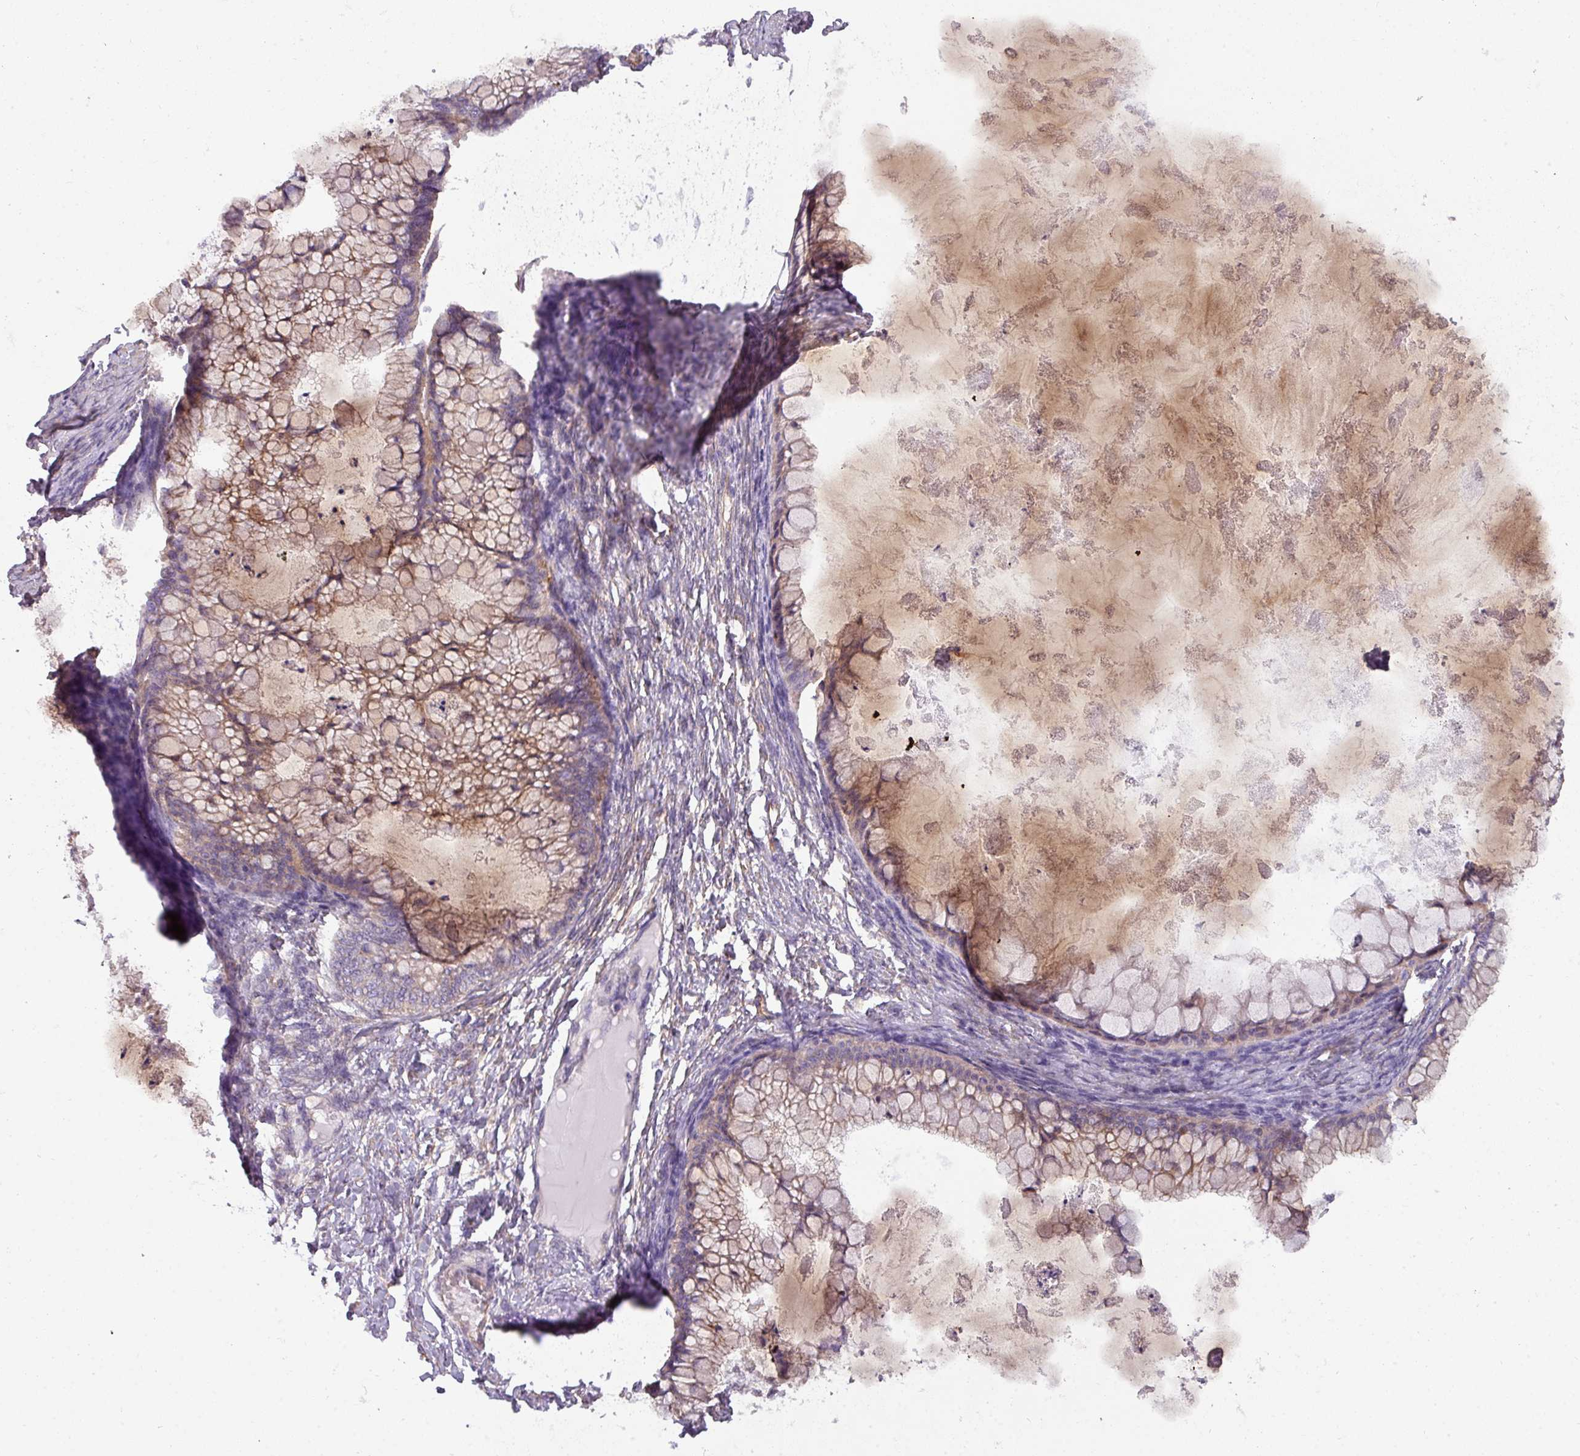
{"staining": {"intensity": "moderate", "quantity": "<25%", "location": "cytoplasmic/membranous"}, "tissue": "ovarian cancer", "cell_type": "Tumor cells", "image_type": "cancer", "snomed": [{"axis": "morphology", "description": "Cystadenocarcinoma, mucinous, NOS"}, {"axis": "topography", "description": "Ovary"}], "caption": "Immunohistochemical staining of ovarian mucinous cystadenocarcinoma shows moderate cytoplasmic/membranous protein expression in about <25% of tumor cells. (DAB (3,3'-diaminobenzidine) IHC, brown staining for protein, blue staining for nuclei).", "gene": "BUD23", "patient": {"sex": "female", "age": 35}}